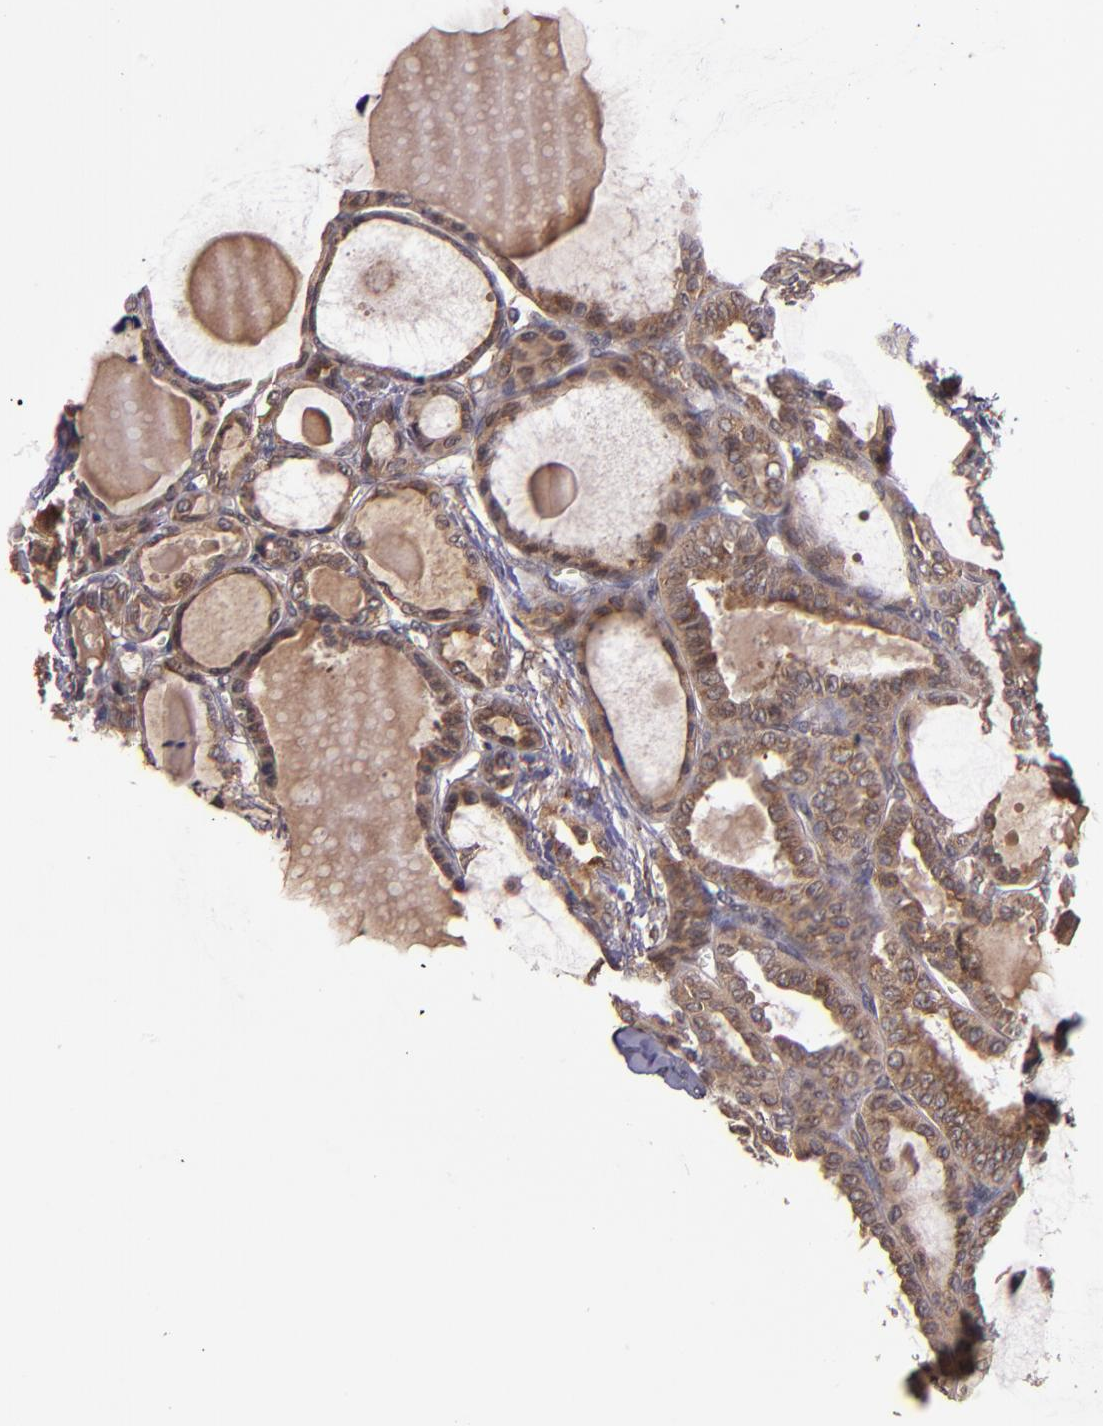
{"staining": {"intensity": "weak", "quantity": ">75%", "location": "cytoplasmic/membranous"}, "tissue": "thyroid cancer", "cell_type": "Tumor cells", "image_type": "cancer", "snomed": [{"axis": "morphology", "description": "Carcinoma, NOS"}, {"axis": "topography", "description": "Thyroid gland"}], "caption": "Brown immunohistochemical staining in carcinoma (thyroid) exhibits weak cytoplasmic/membranous positivity in about >75% of tumor cells. (Stains: DAB in brown, nuclei in blue, Microscopy: brightfield microscopy at high magnification).", "gene": "PRAF2", "patient": {"sex": "female", "age": 91}}